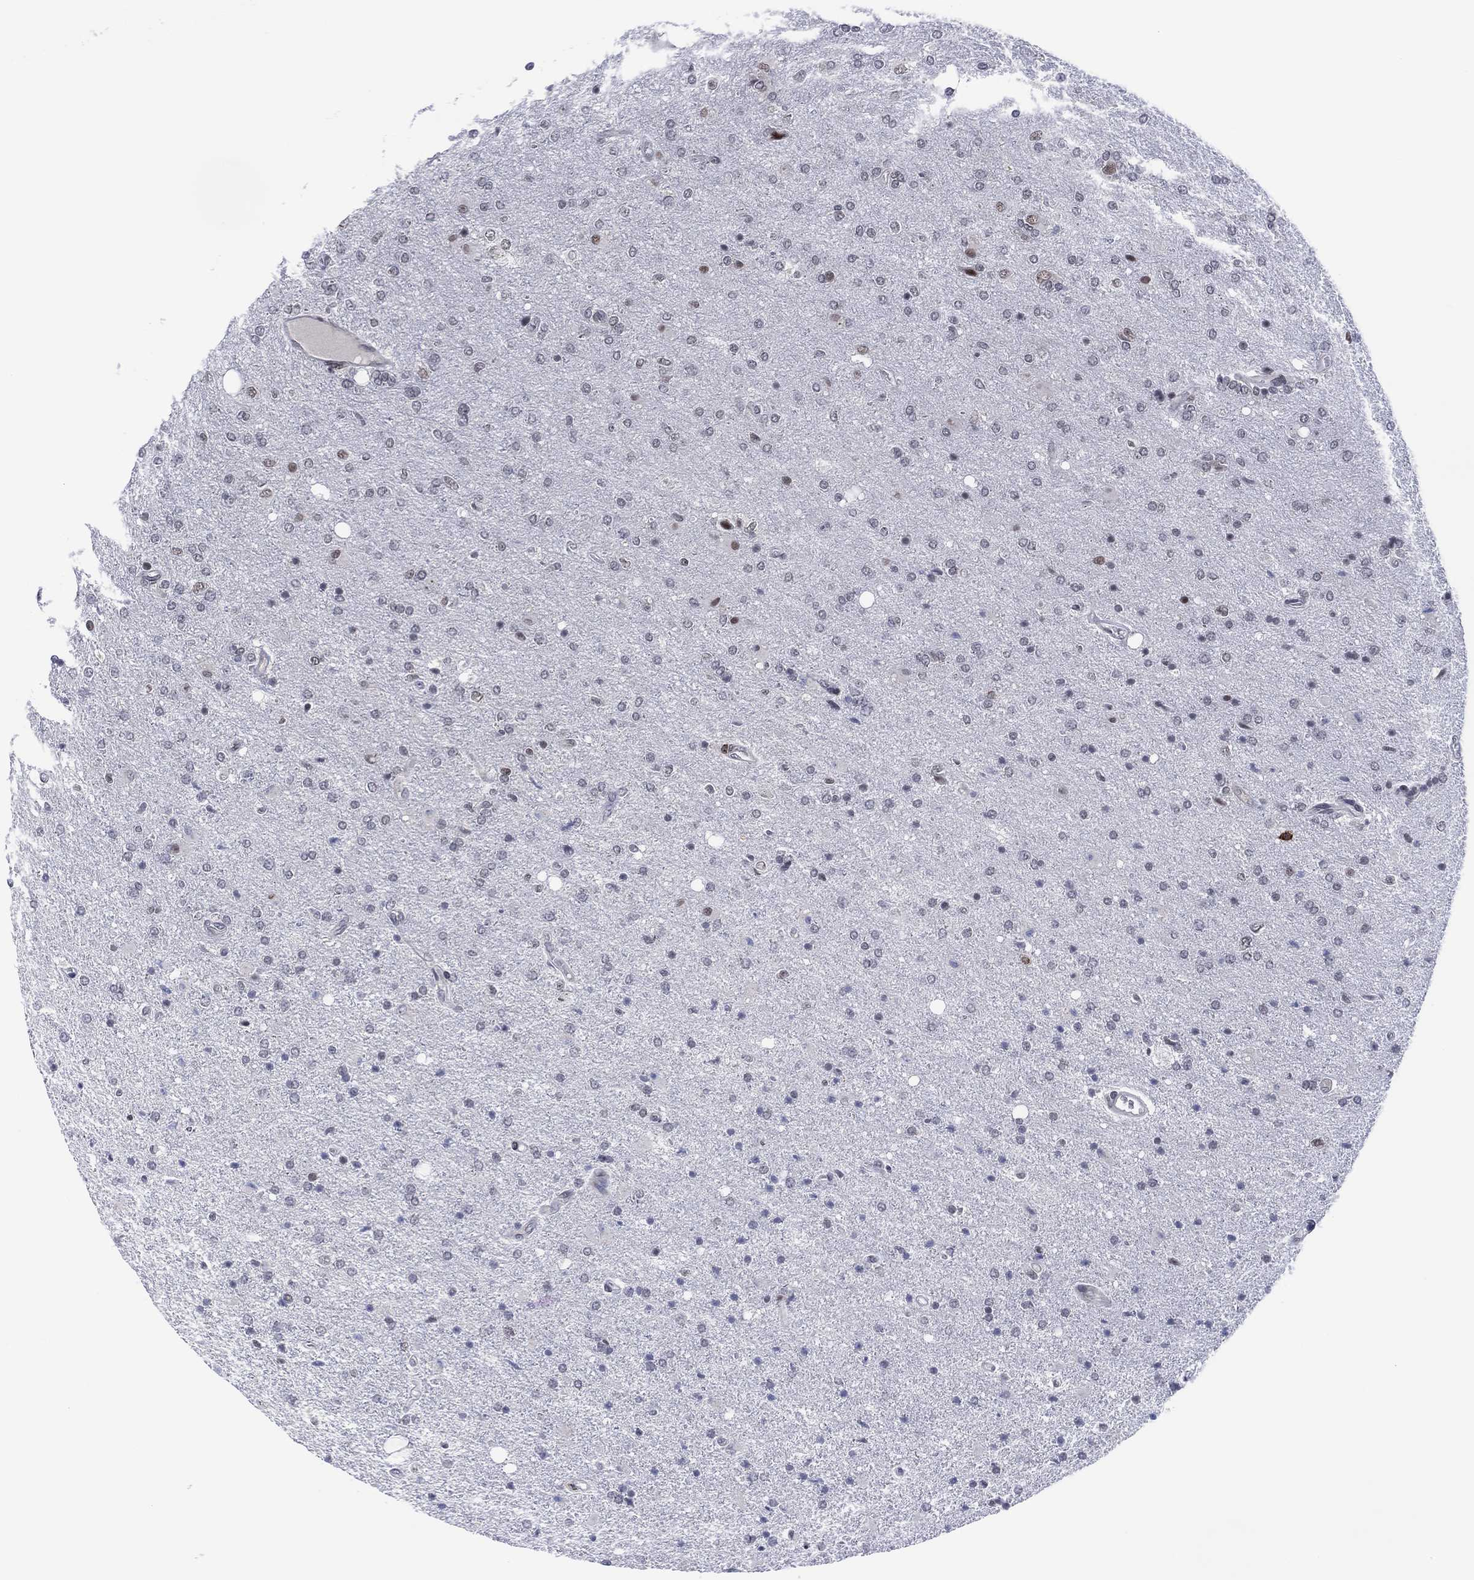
{"staining": {"intensity": "negative", "quantity": "none", "location": "none"}, "tissue": "glioma", "cell_type": "Tumor cells", "image_type": "cancer", "snomed": [{"axis": "morphology", "description": "Glioma, malignant, High grade"}, {"axis": "topography", "description": "Cerebral cortex"}], "caption": "Immunohistochemistry (IHC) of glioma reveals no expression in tumor cells.", "gene": "DPP4", "patient": {"sex": "male", "age": 70}}